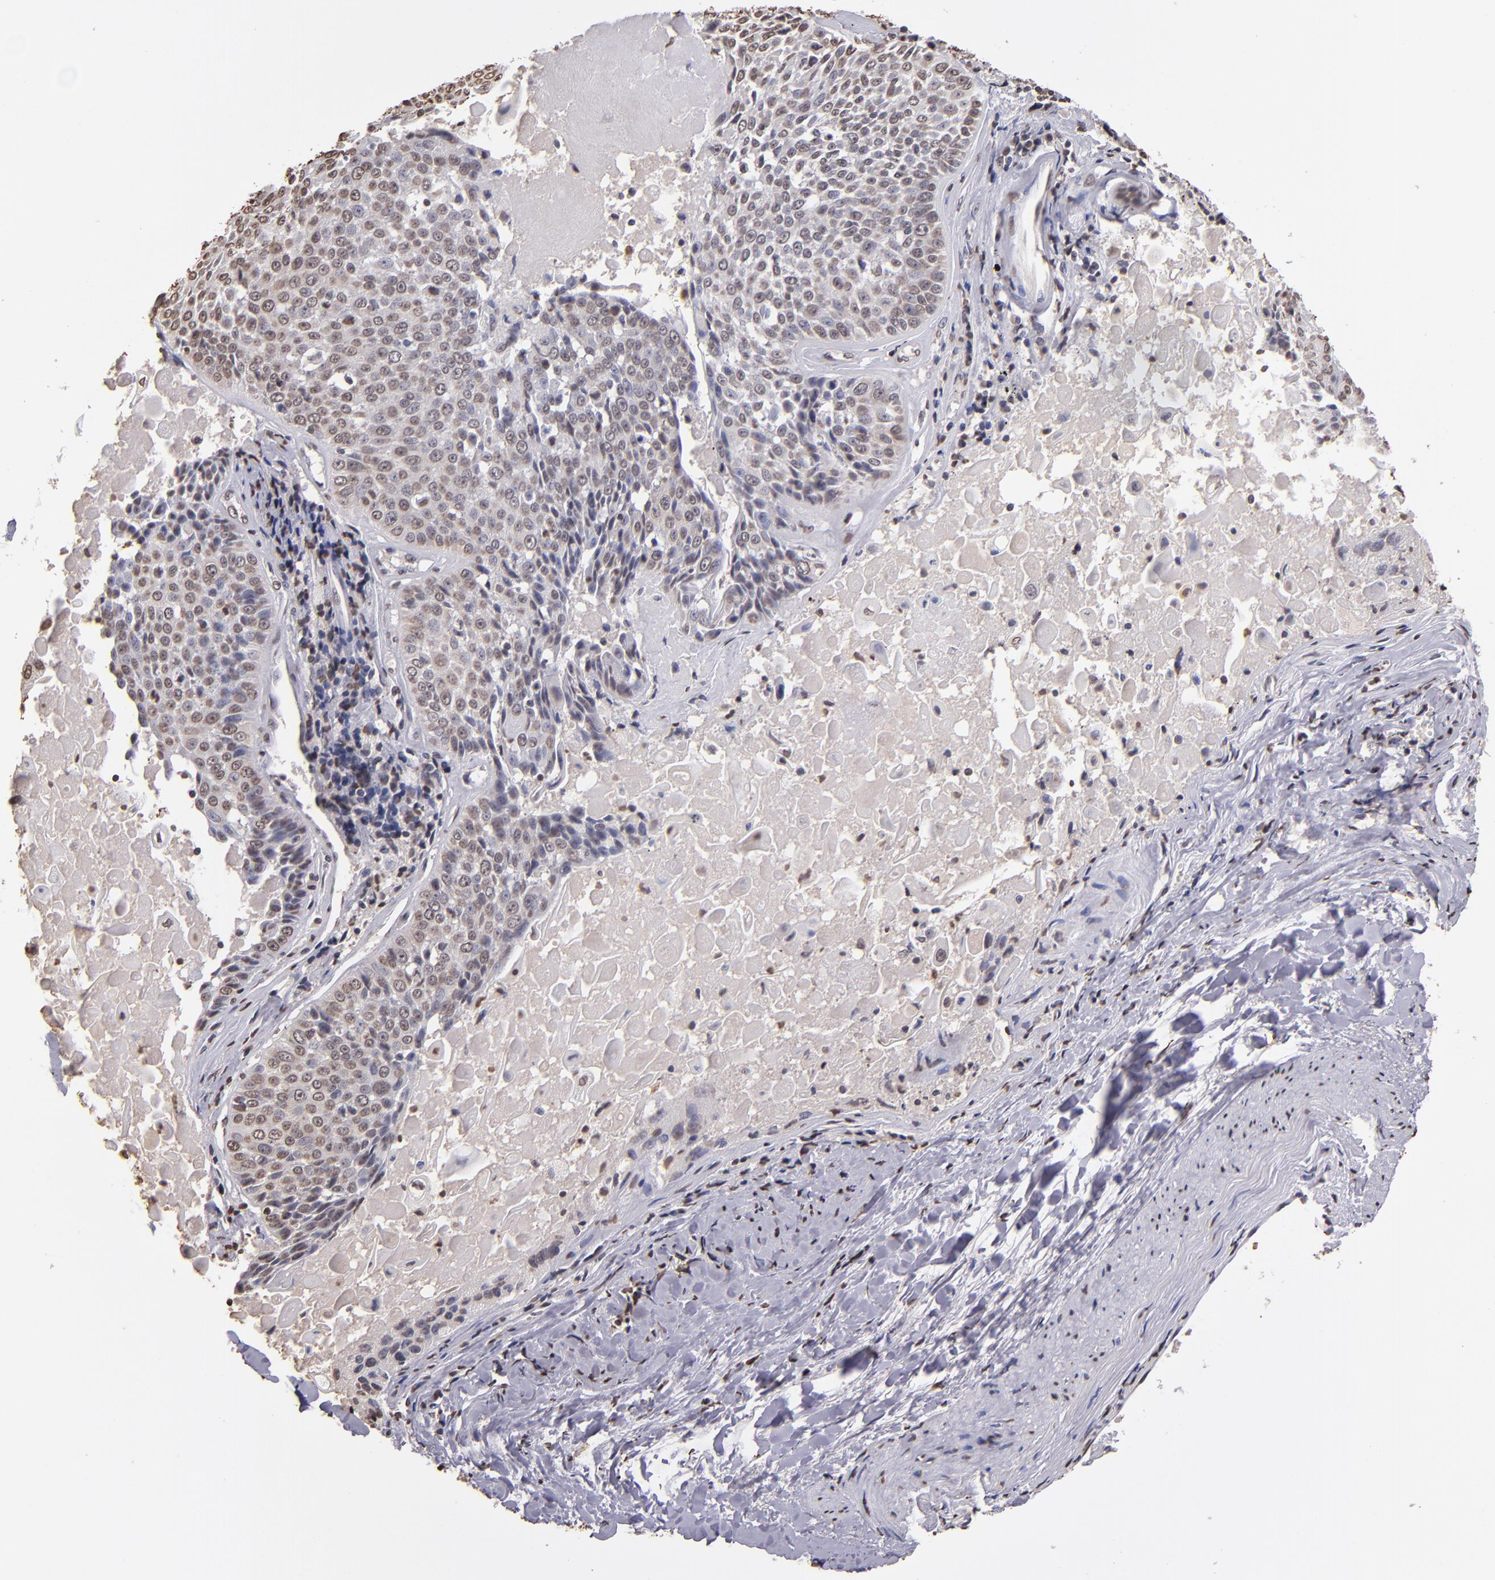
{"staining": {"intensity": "weak", "quantity": "<25%", "location": "nuclear"}, "tissue": "lung cancer", "cell_type": "Tumor cells", "image_type": "cancer", "snomed": [{"axis": "morphology", "description": "Adenocarcinoma, NOS"}, {"axis": "topography", "description": "Lung"}], "caption": "Immunohistochemical staining of lung adenocarcinoma shows no significant positivity in tumor cells.", "gene": "LBX1", "patient": {"sex": "male", "age": 60}}